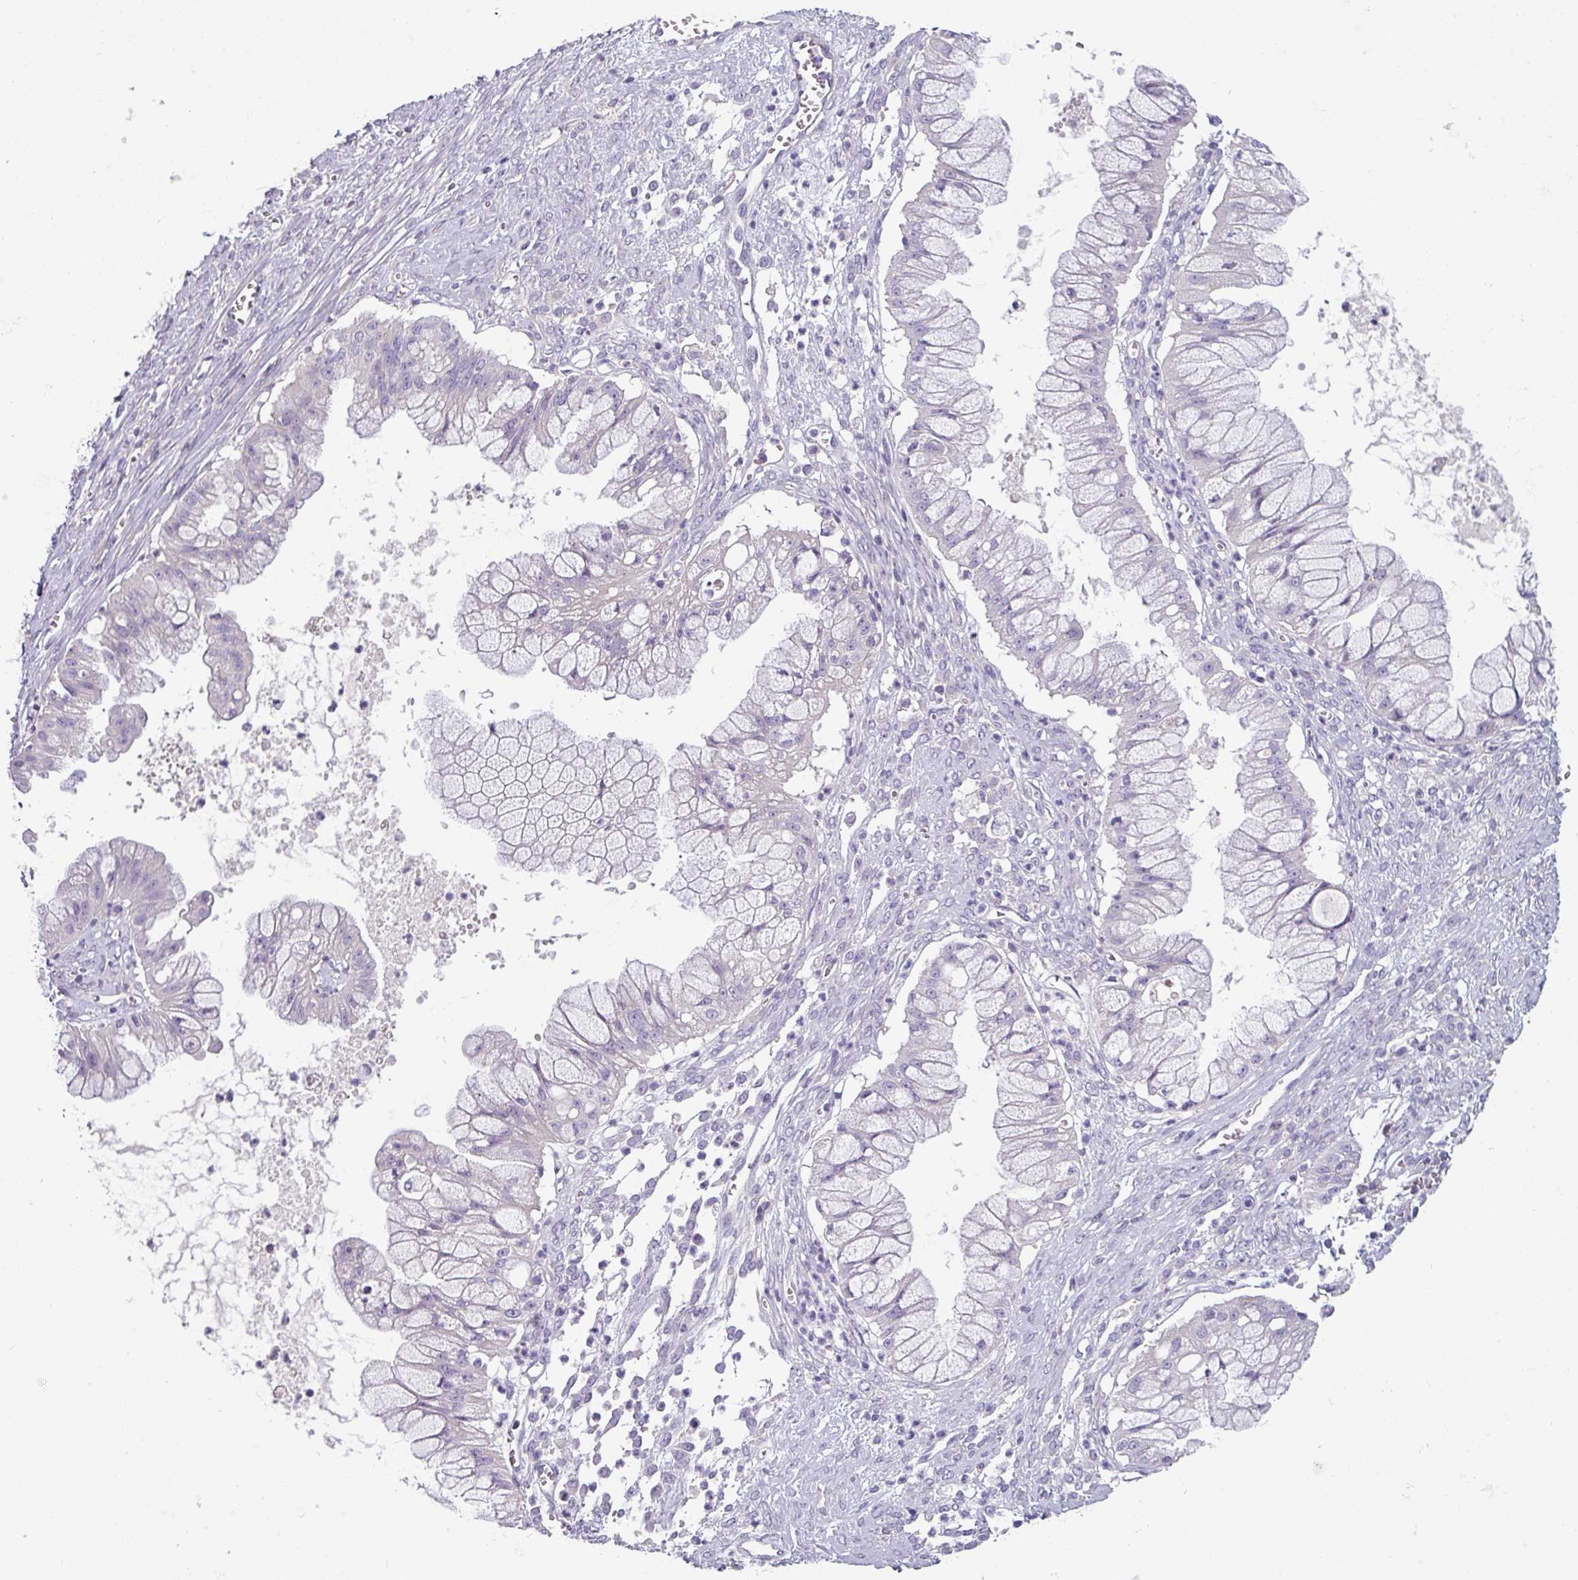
{"staining": {"intensity": "negative", "quantity": "none", "location": "none"}, "tissue": "ovarian cancer", "cell_type": "Tumor cells", "image_type": "cancer", "snomed": [{"axis": "morphology", "description": "Cystadenocarcinoma, mucinous, NOS"}, {"axis": "topography", "description": "Ovary"}], "caption": "Immunohistochemical staining of ovarian cancer (mucinous cystadenocarcinoma) displays no significant staining in tumor cells.", "gene": "TMEM132A", "patient": {"sex": "female", "age": 70}}